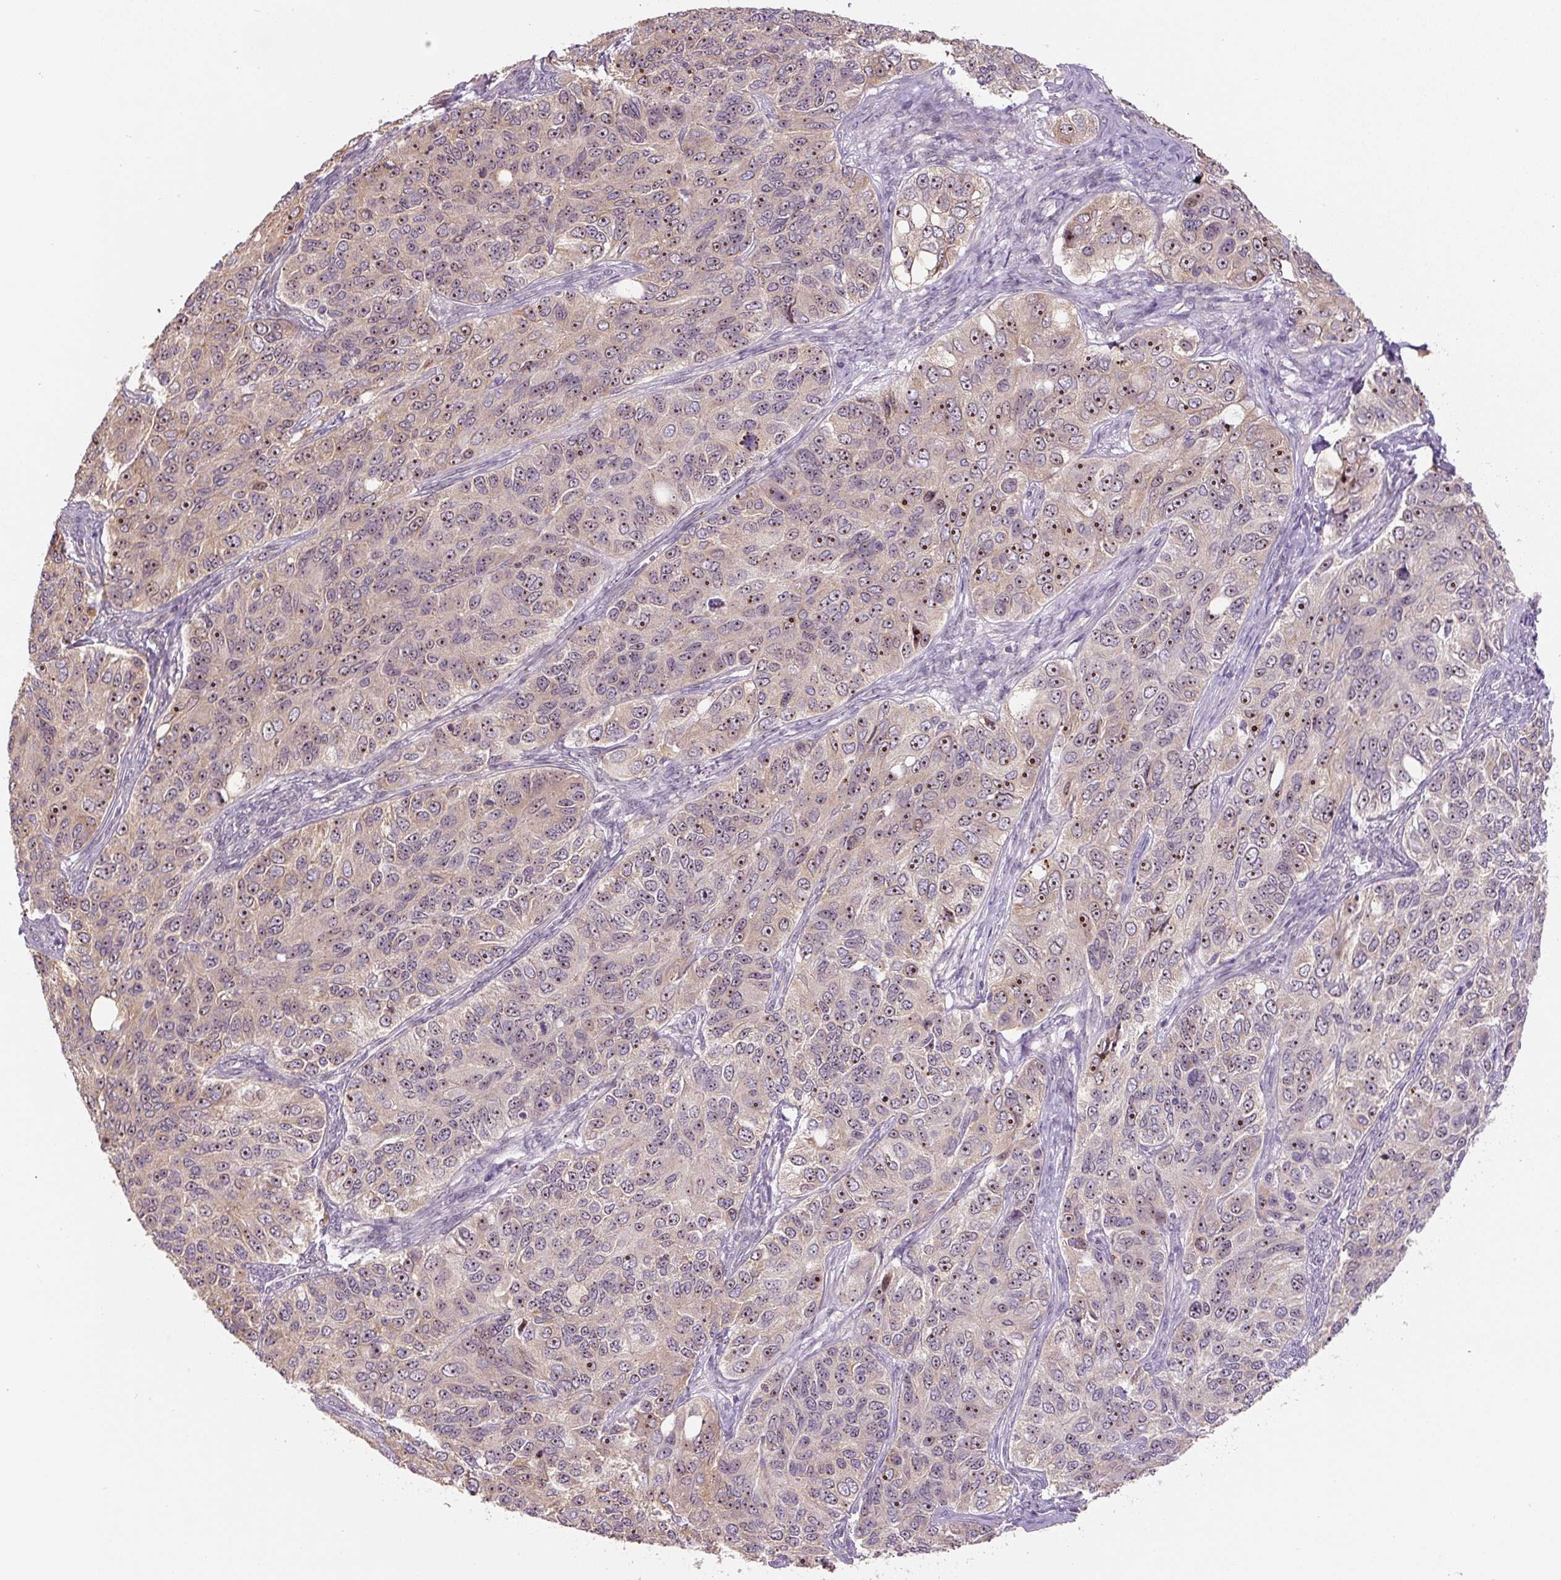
{"staining": {"intensity": "moderate", "quantity": "25%-75%", "location": "nuclear"}, "tissue": "ovarian cancer", "cell_type": "Tumor cells", "image_type": "cancer", "snomed": [{"axis": "morphology", "description": "Carcinoma, endometroid"}, {"axis": "topography", "description": "Ovary"}], "caption": "Protein expression analysis of ovarian cancer (endometroid carcinoma) shows moderate nuclear staining in about 25%-75% of tumor cells. (Brightfield microscopy of DAB IHC at high magnification).", "gene": "TMEM151B", "patient": {"sex": "female", "age": 51}}